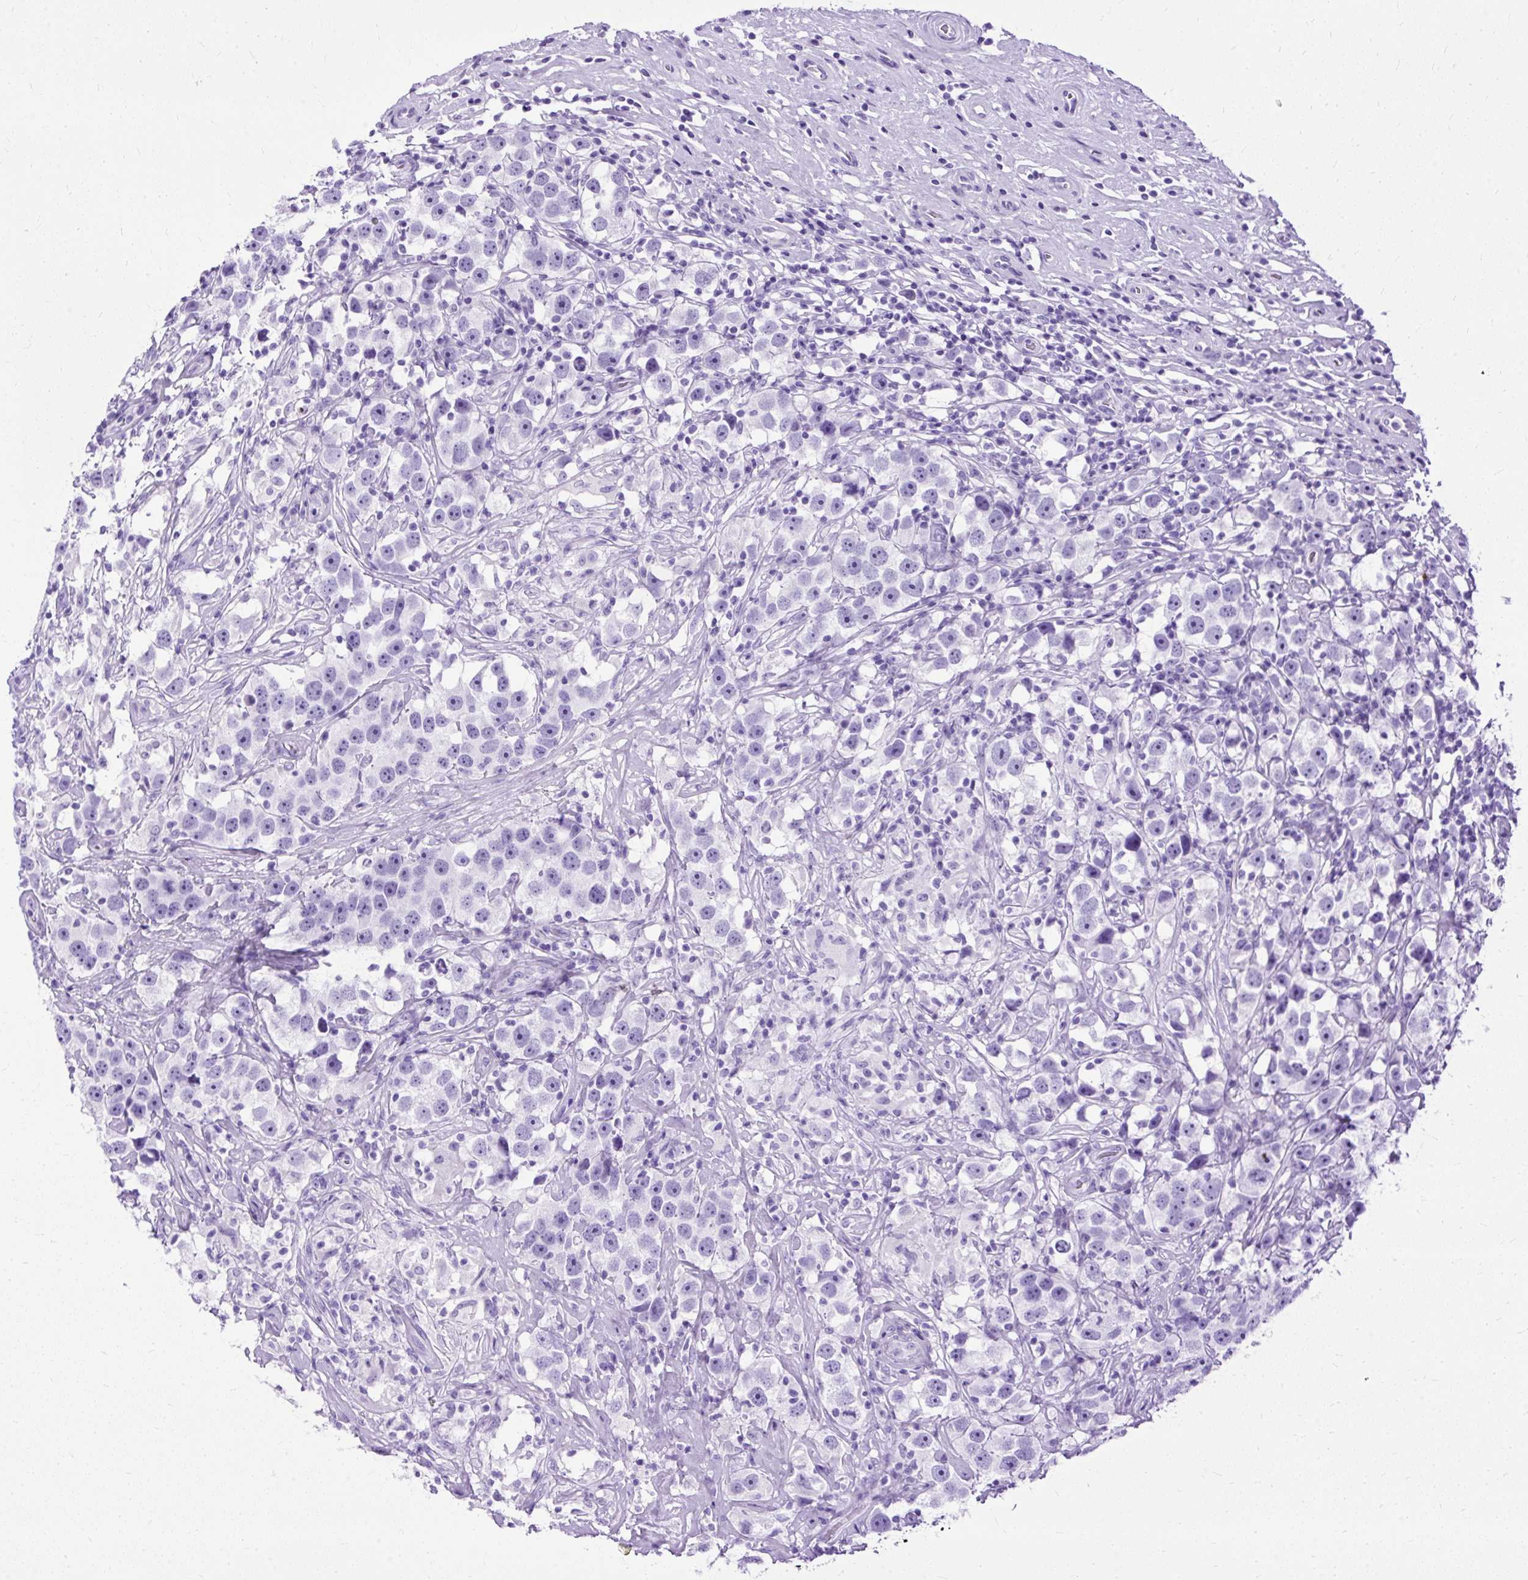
{"staining": {"intensity": "negative", "quantity": "none", "location": "none"}, "tissue": "testis cancer", "cell_type": "Tumor cells", "image_type": "cancer", "snomed": [{"axis": "morphology", "description": "Seminoma, NOS"}, {"axis": "topography", "description": "Testis"}], "caption": "The photomicrograph exhibits no significant positivity in tumor cells of testis cancer (seminoma).", "gene": "SLC8A2", "patient": {"sex": "male", "age": 49}}